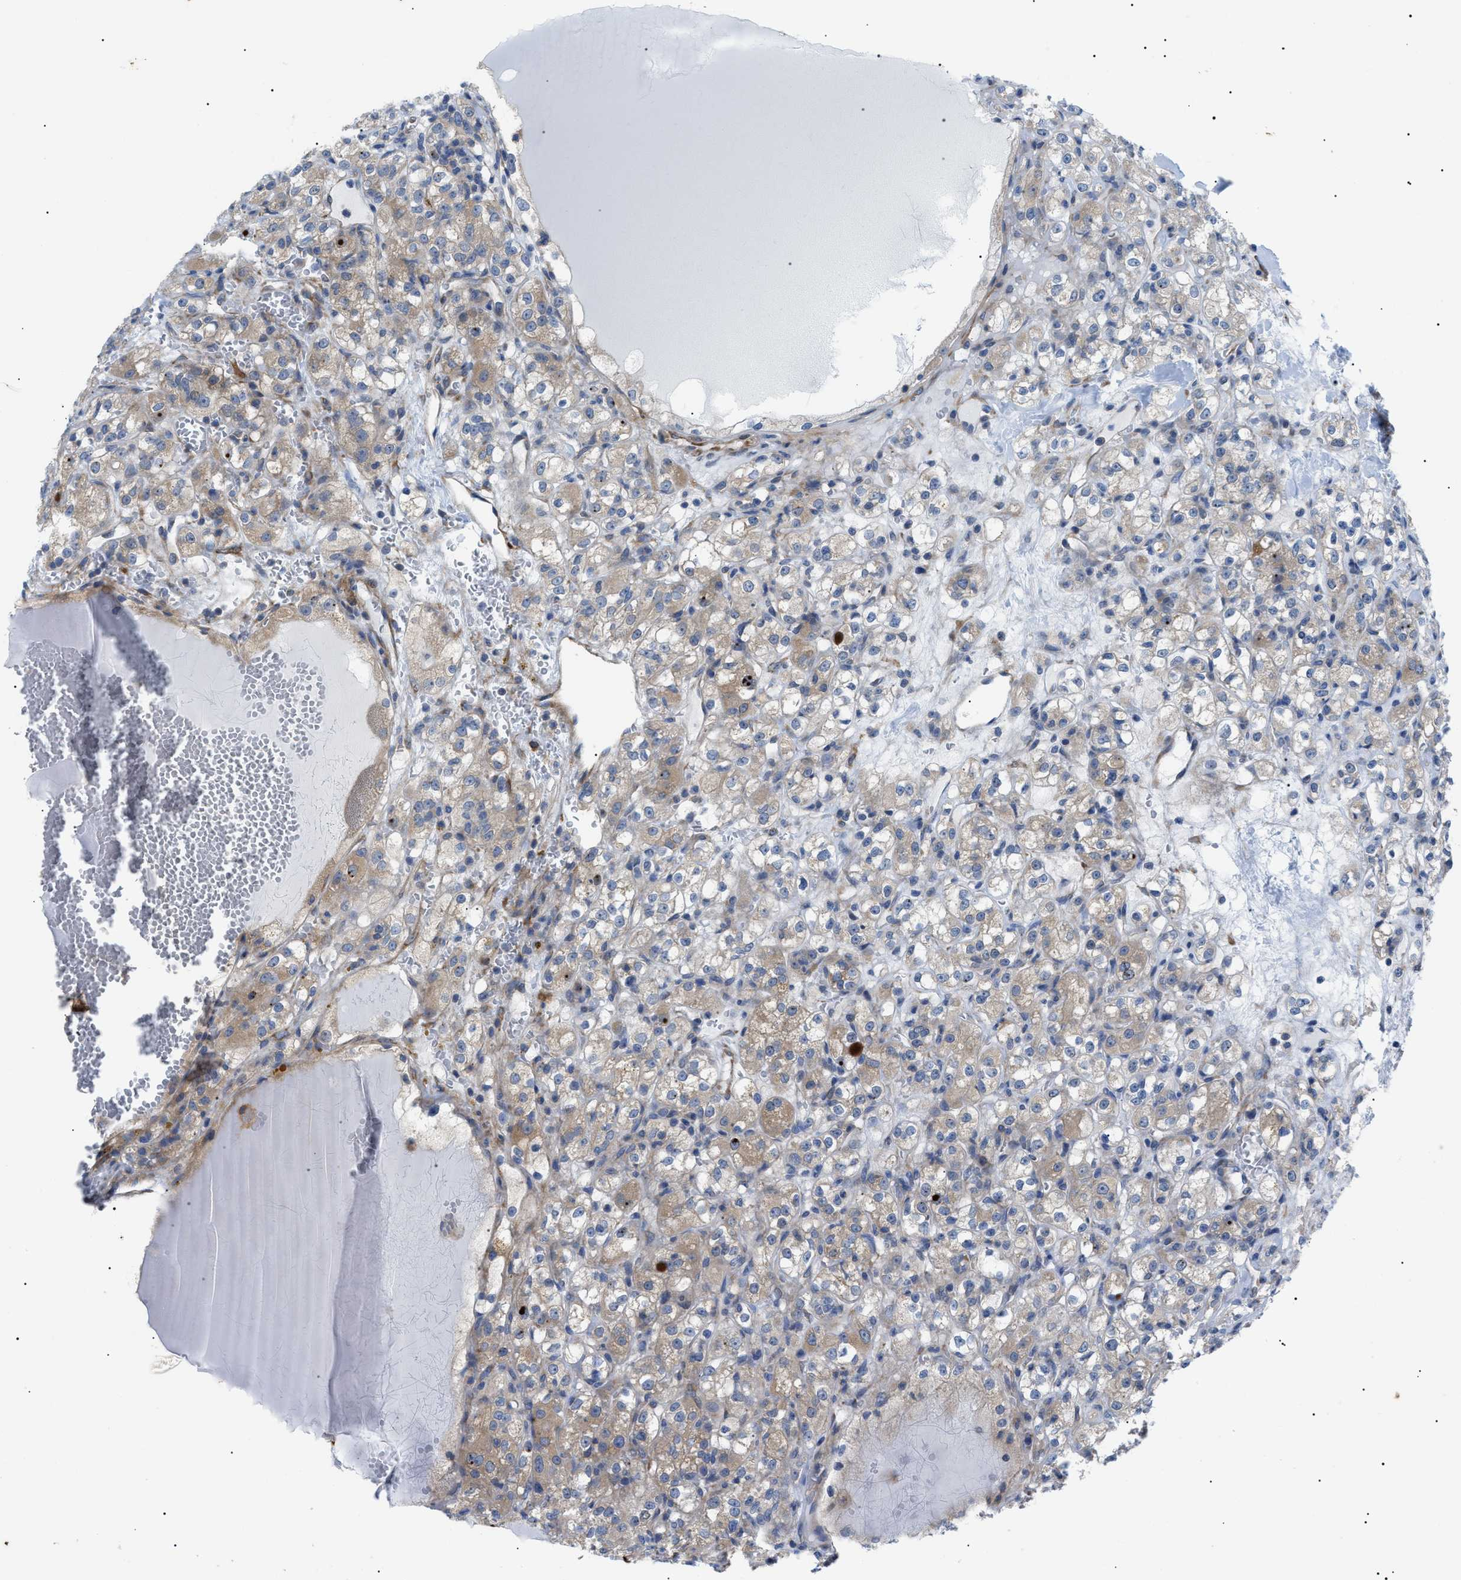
{"staining": {"intensity": "weak", "quantity": "25%-75%", "location": "cytoplasmic/membranous"}, "tissue": "renal cancer", "cell_type": "Tumor cells", "image_type": "cancer", "snomed": [{"axis": "morphology", "description": "Normal tissue, NOS"}, {"axis": "morphology", "description": "Adenocarcinoma, NOS"}, {"axis": "topography", "description": "Kidney"}], "caption": "Tumor cells reveal low levels of weak cytoplasmic/membranous positivity in about 25%-75% of cells in human renal adenocarcinoma.", "gene": "HSPB8", "patient": {"sex": "male", "age": 61}}